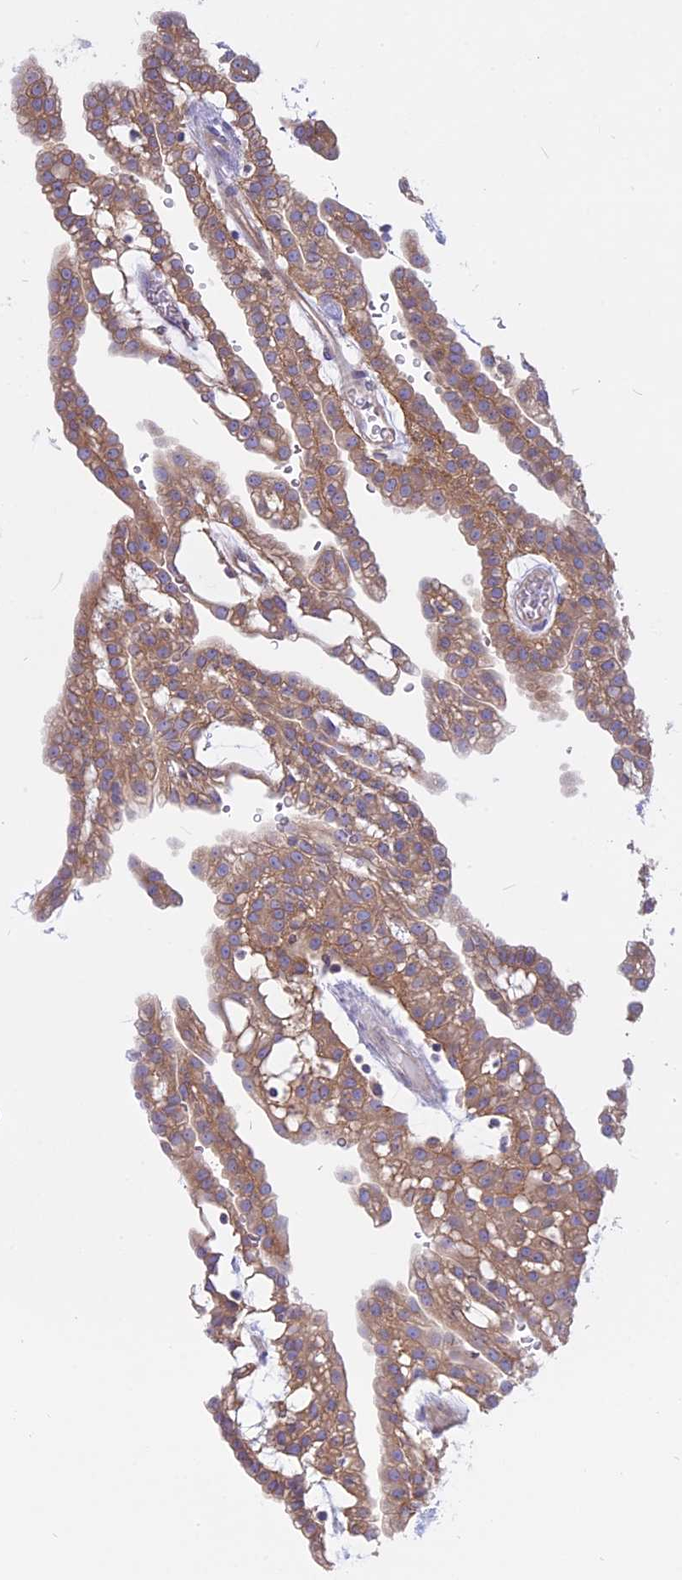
{"staining": {"intensity": "moderate", "quantity": ">75%", "location": "cytoplasmic/membranous"}, "tissue": "renal cancer", "cell_type": "Tumor cells", "image_type": "cancer", "snomed": [{"axis": "morphology", "description": "Adenocarcinoma, NOS"}, {"axis": "topography", "description": "Kidney"}], "caption": "Protein staining of renal cancer tissue displays moderate cytoplasmic/membranous expression in about >75% of tumor cells. The protein is shown in brown color, while the nuclei are stained blue.", "gene": "AHCYL1", "patient": {"sex": "male", "age": 63}}